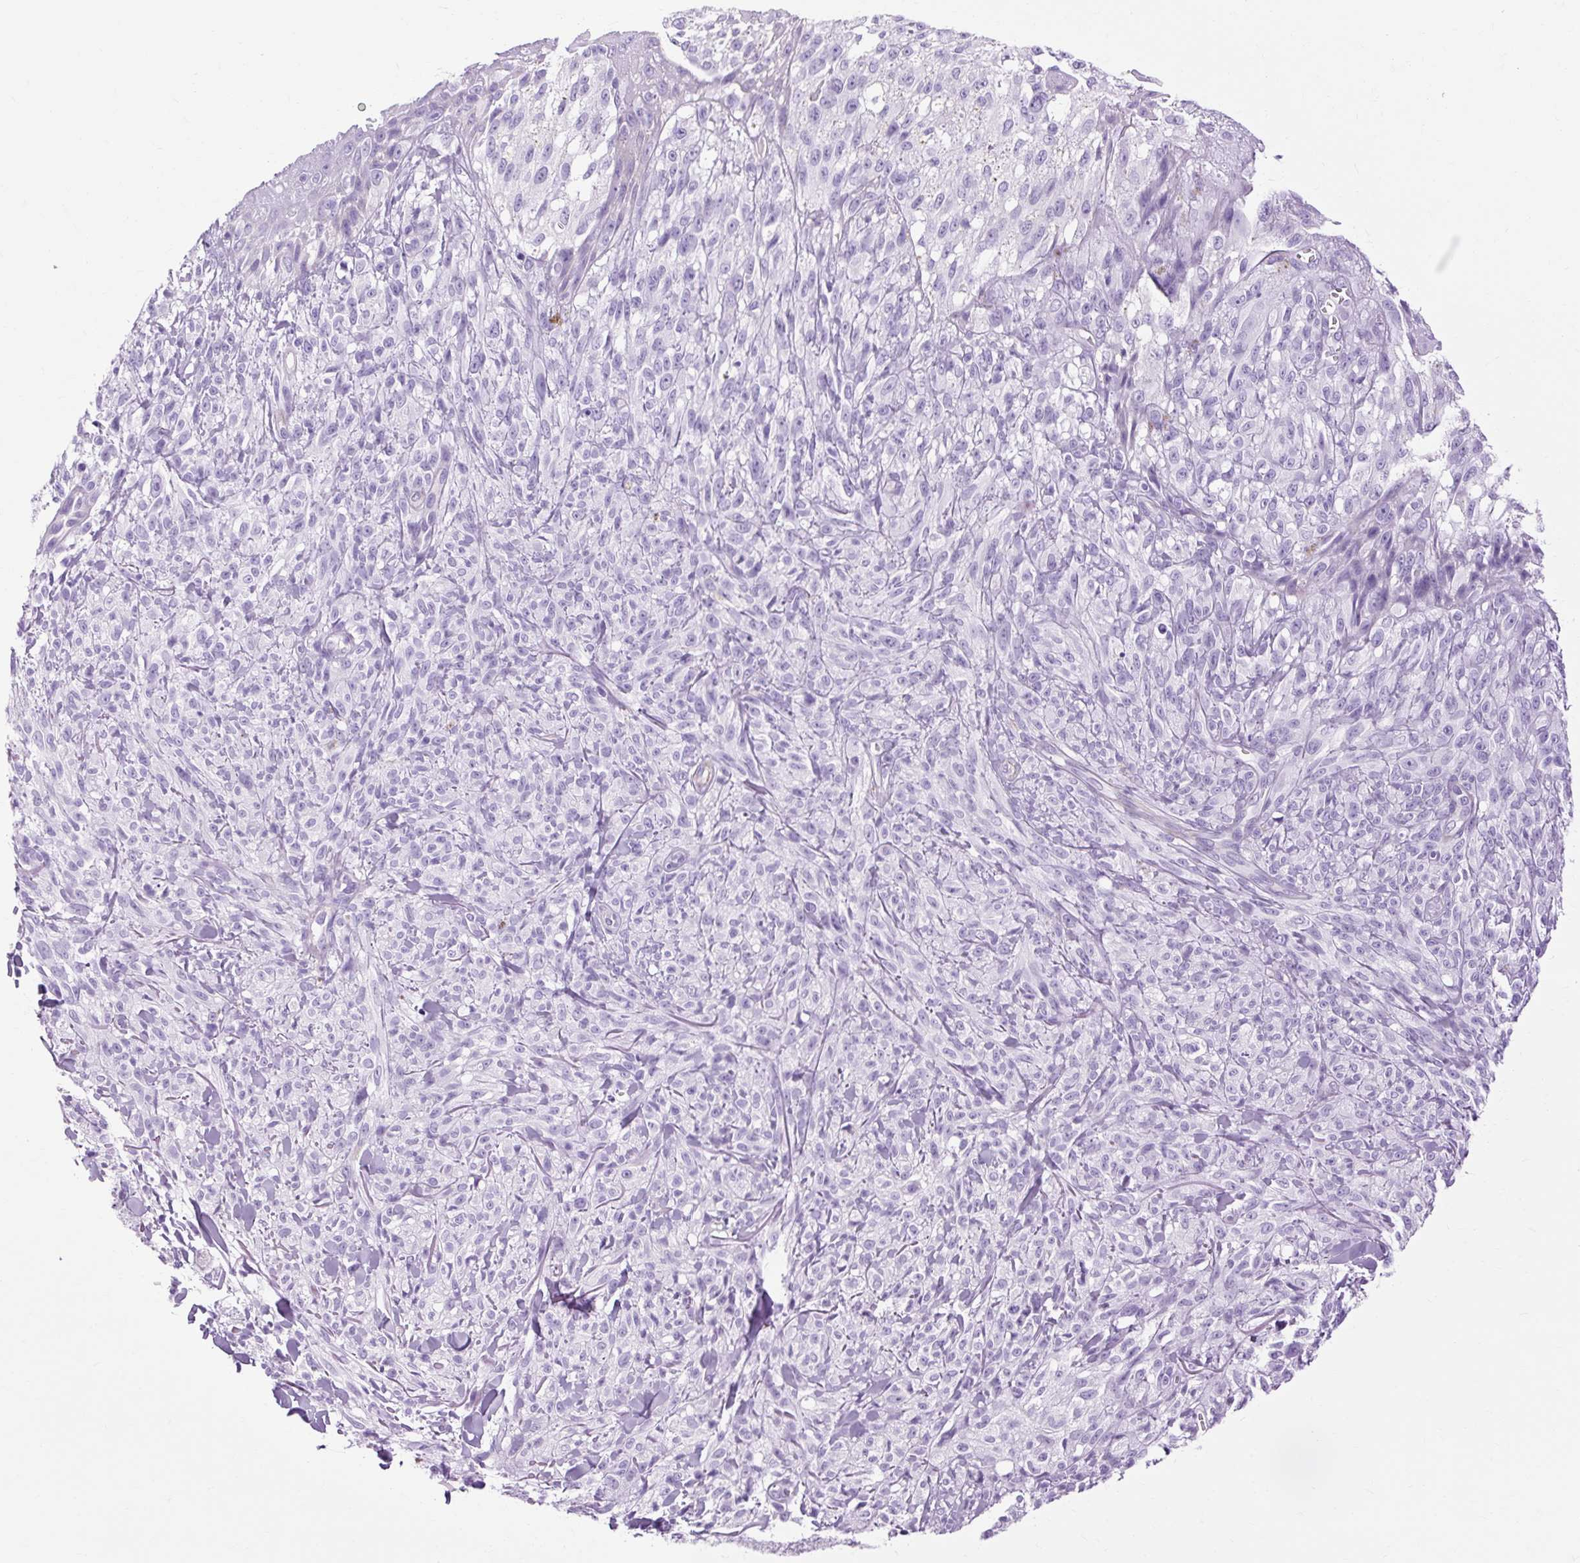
{"staining": {"intensity": "negative", "quantity": "none", "location": "none"}, "tissue": "melanoma", "cell_type": "Tumor cells", "image_type": "cancer", "snomed": [{"axis": "morphology", "description": "Malignant melanoma, NOS"}, {"axis": "topography", "description": "Skin of upper arm"}], "caption": "Protein analysis of malignant melanoma displays no significant staining in tumor cells.", "gene": "OOEP", "patient": {"sex": "female", "age": 65}}